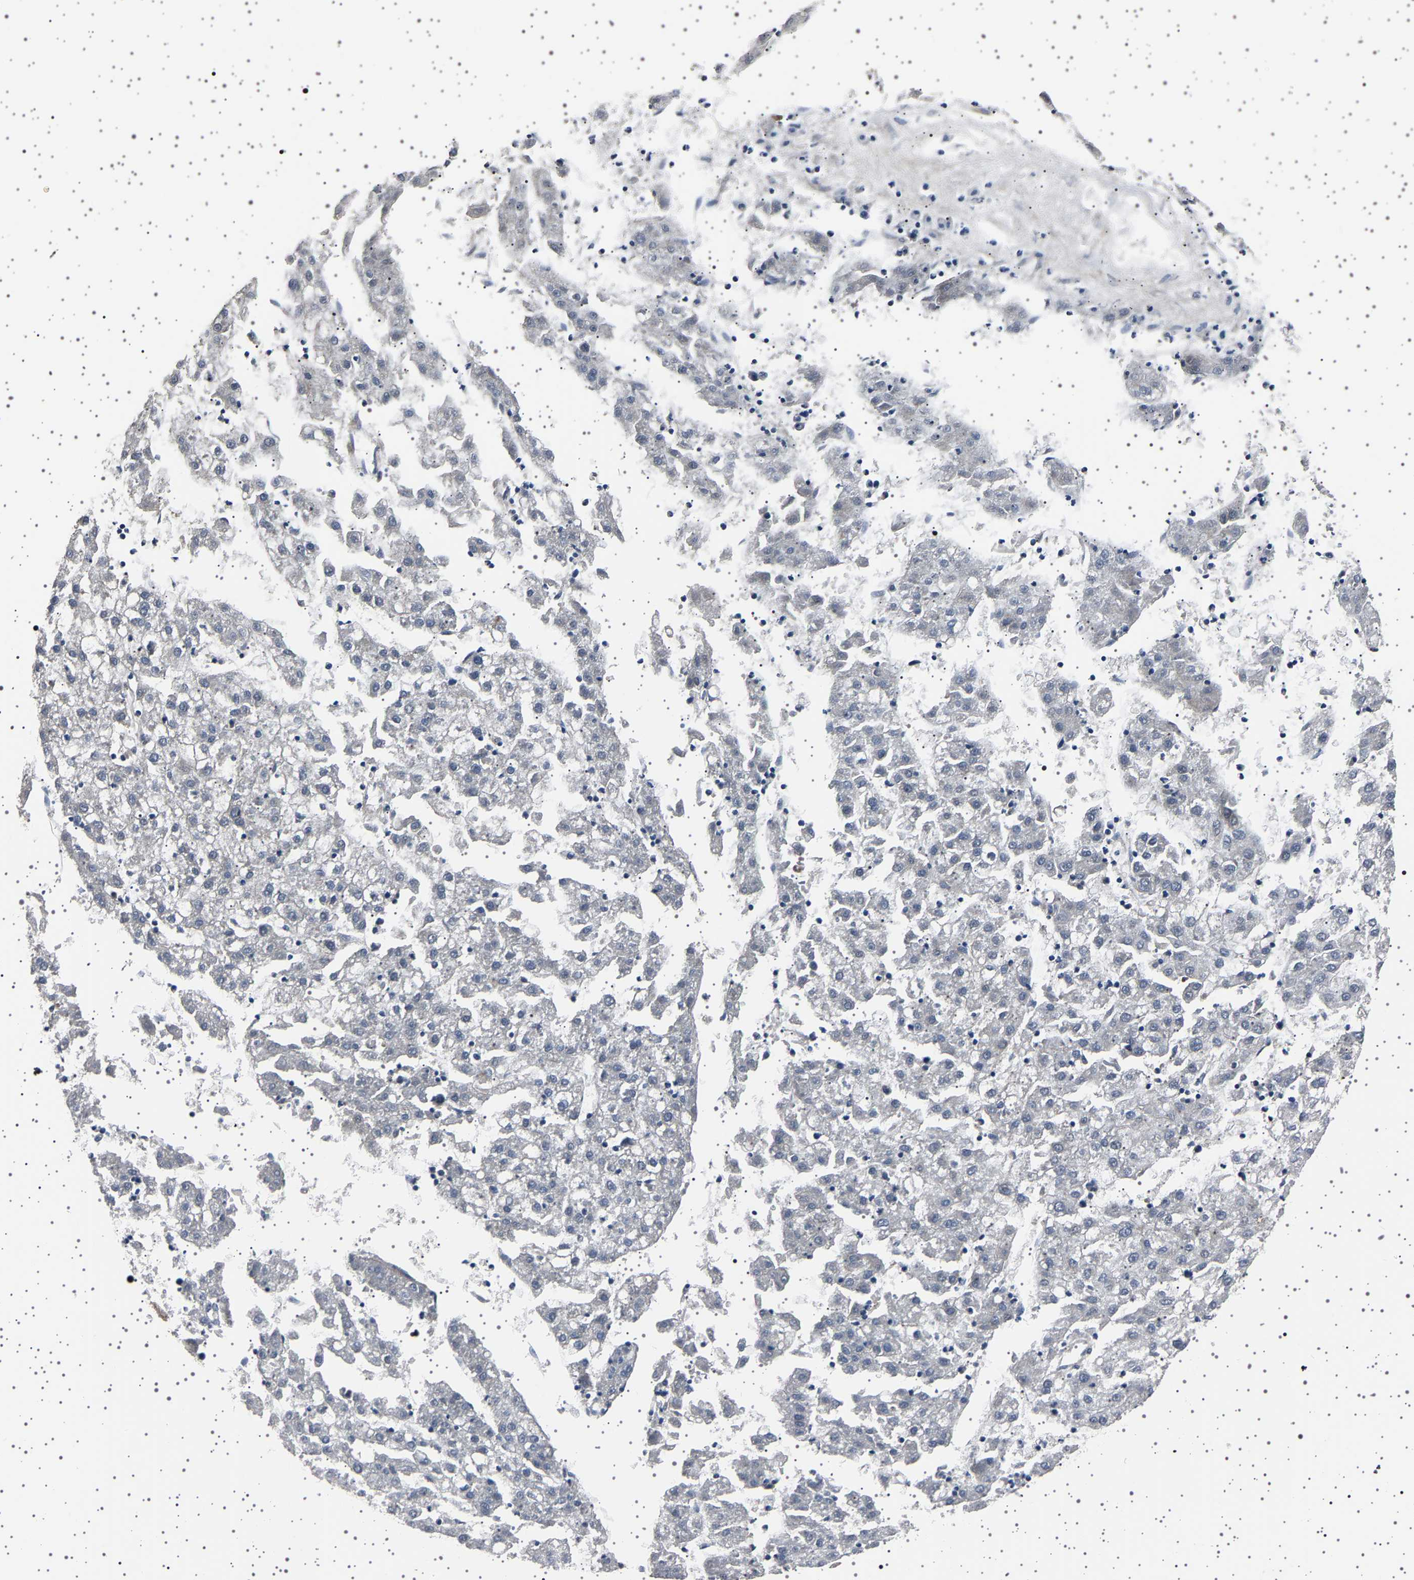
{"staining": {"intensity": "negative", "quantity": "none", "location": "none"}, "tissue": "liver cancer", "cell_type": "Tumor cells", "image_type": "cancer", "snomed": [{"axis": "morphology", "description": "Carcinoma, Hepatocellular, NOS"}, {"axis": "topography", "description": "Liver"}], "caption": "Immunohistochemical staining of liver hepatocellular carcinoma reveals no significant staining in tumor cells.", "gene": "PAK5", "patient": {"sex": "male", "age": 72}}